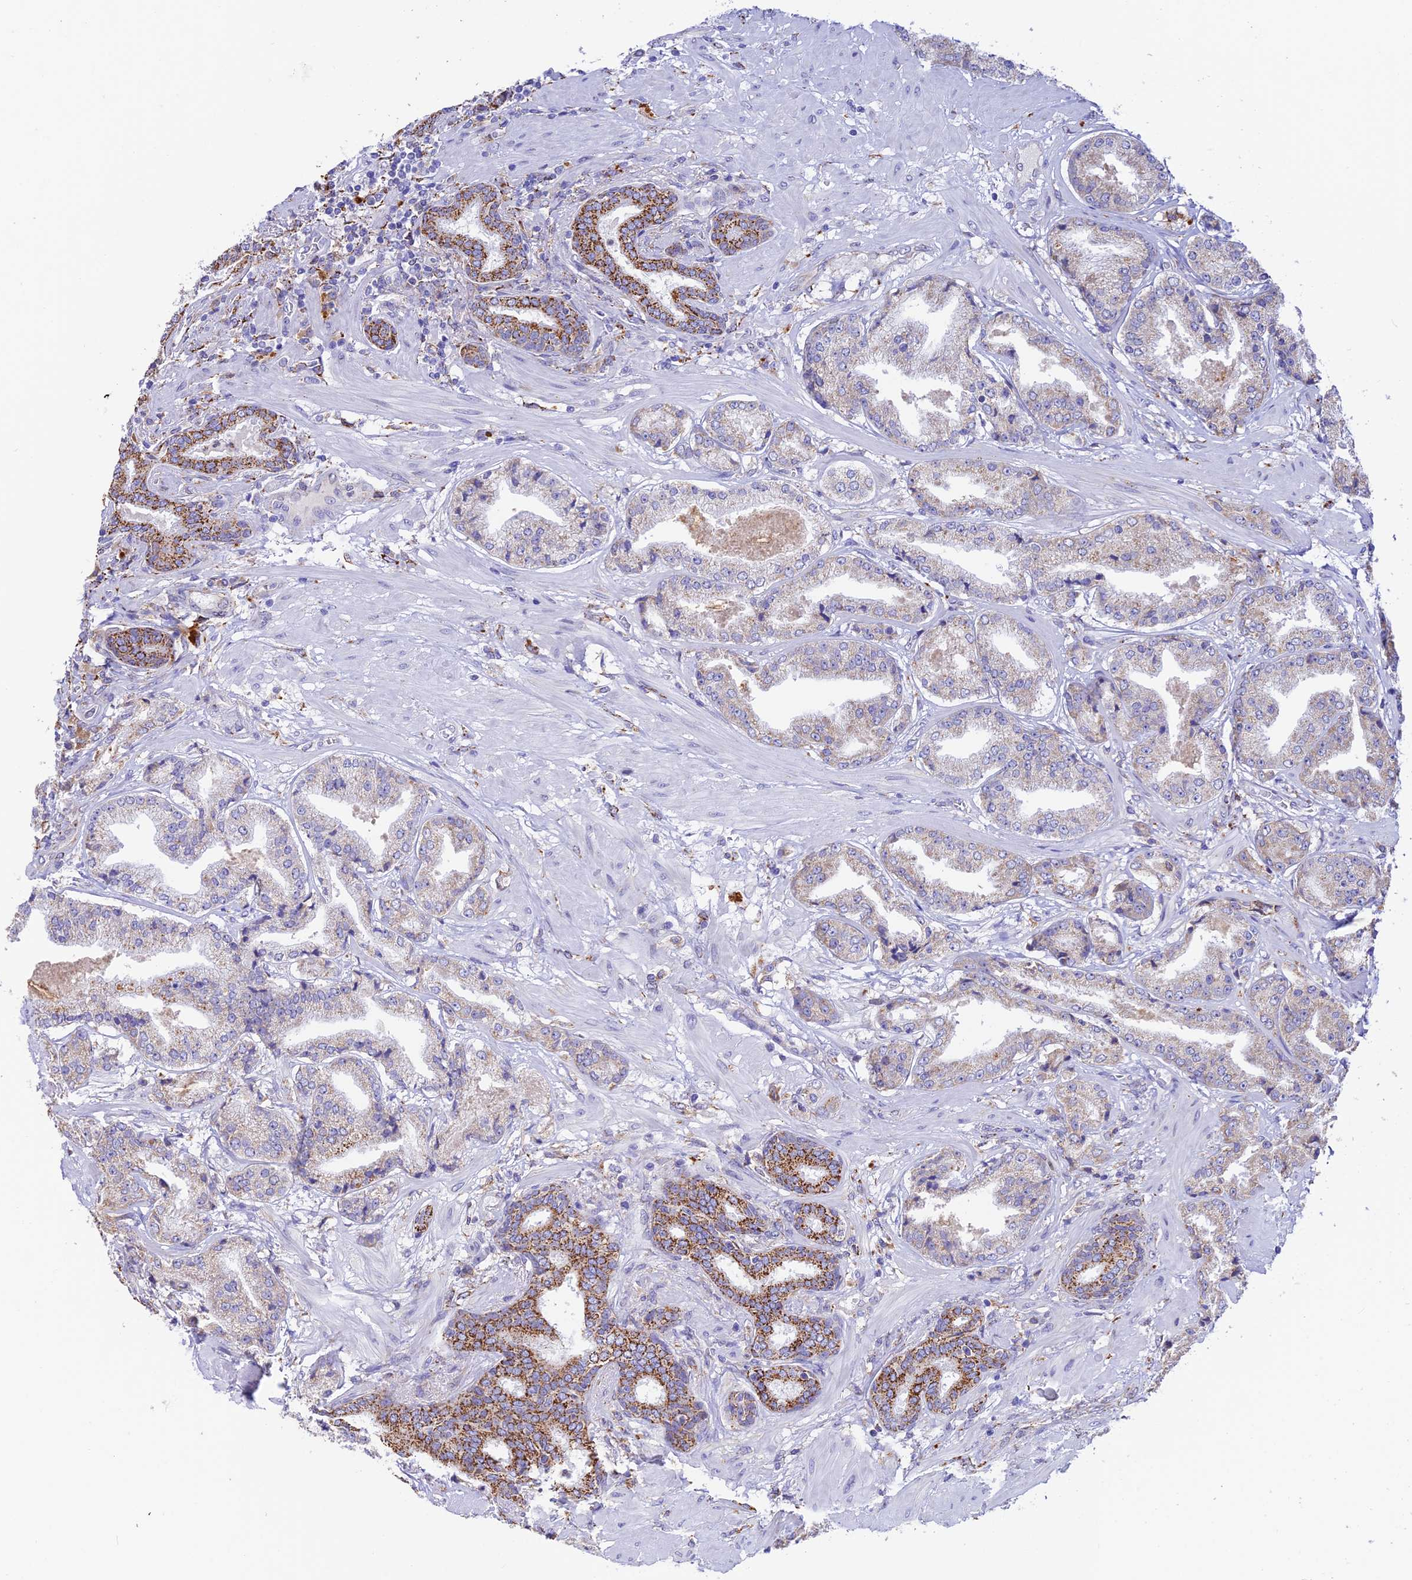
{"staining": {"intensity": "weak", "quantity": "<25%", "location": "cytoplasmic/membranous"}, "tissue": "prostate cancer", "cell_type": "Tumor cells", "image_type": "cancer", "snomed": [{"axis": "morphology", "description": "Adenocarcinoma, High grade"}, {"axis": "topography", "description": "Prostate"}], "caption": "This image is of prostate adenocarcinoma (high-grade) stained with immunohistochemistry (IHC) to label a protein in brown with the nuclei are counter-stained blue. There is no expression in tumor cells.", "gene": "VKORC1", "patient": {"sex": "male", "age": 63}}